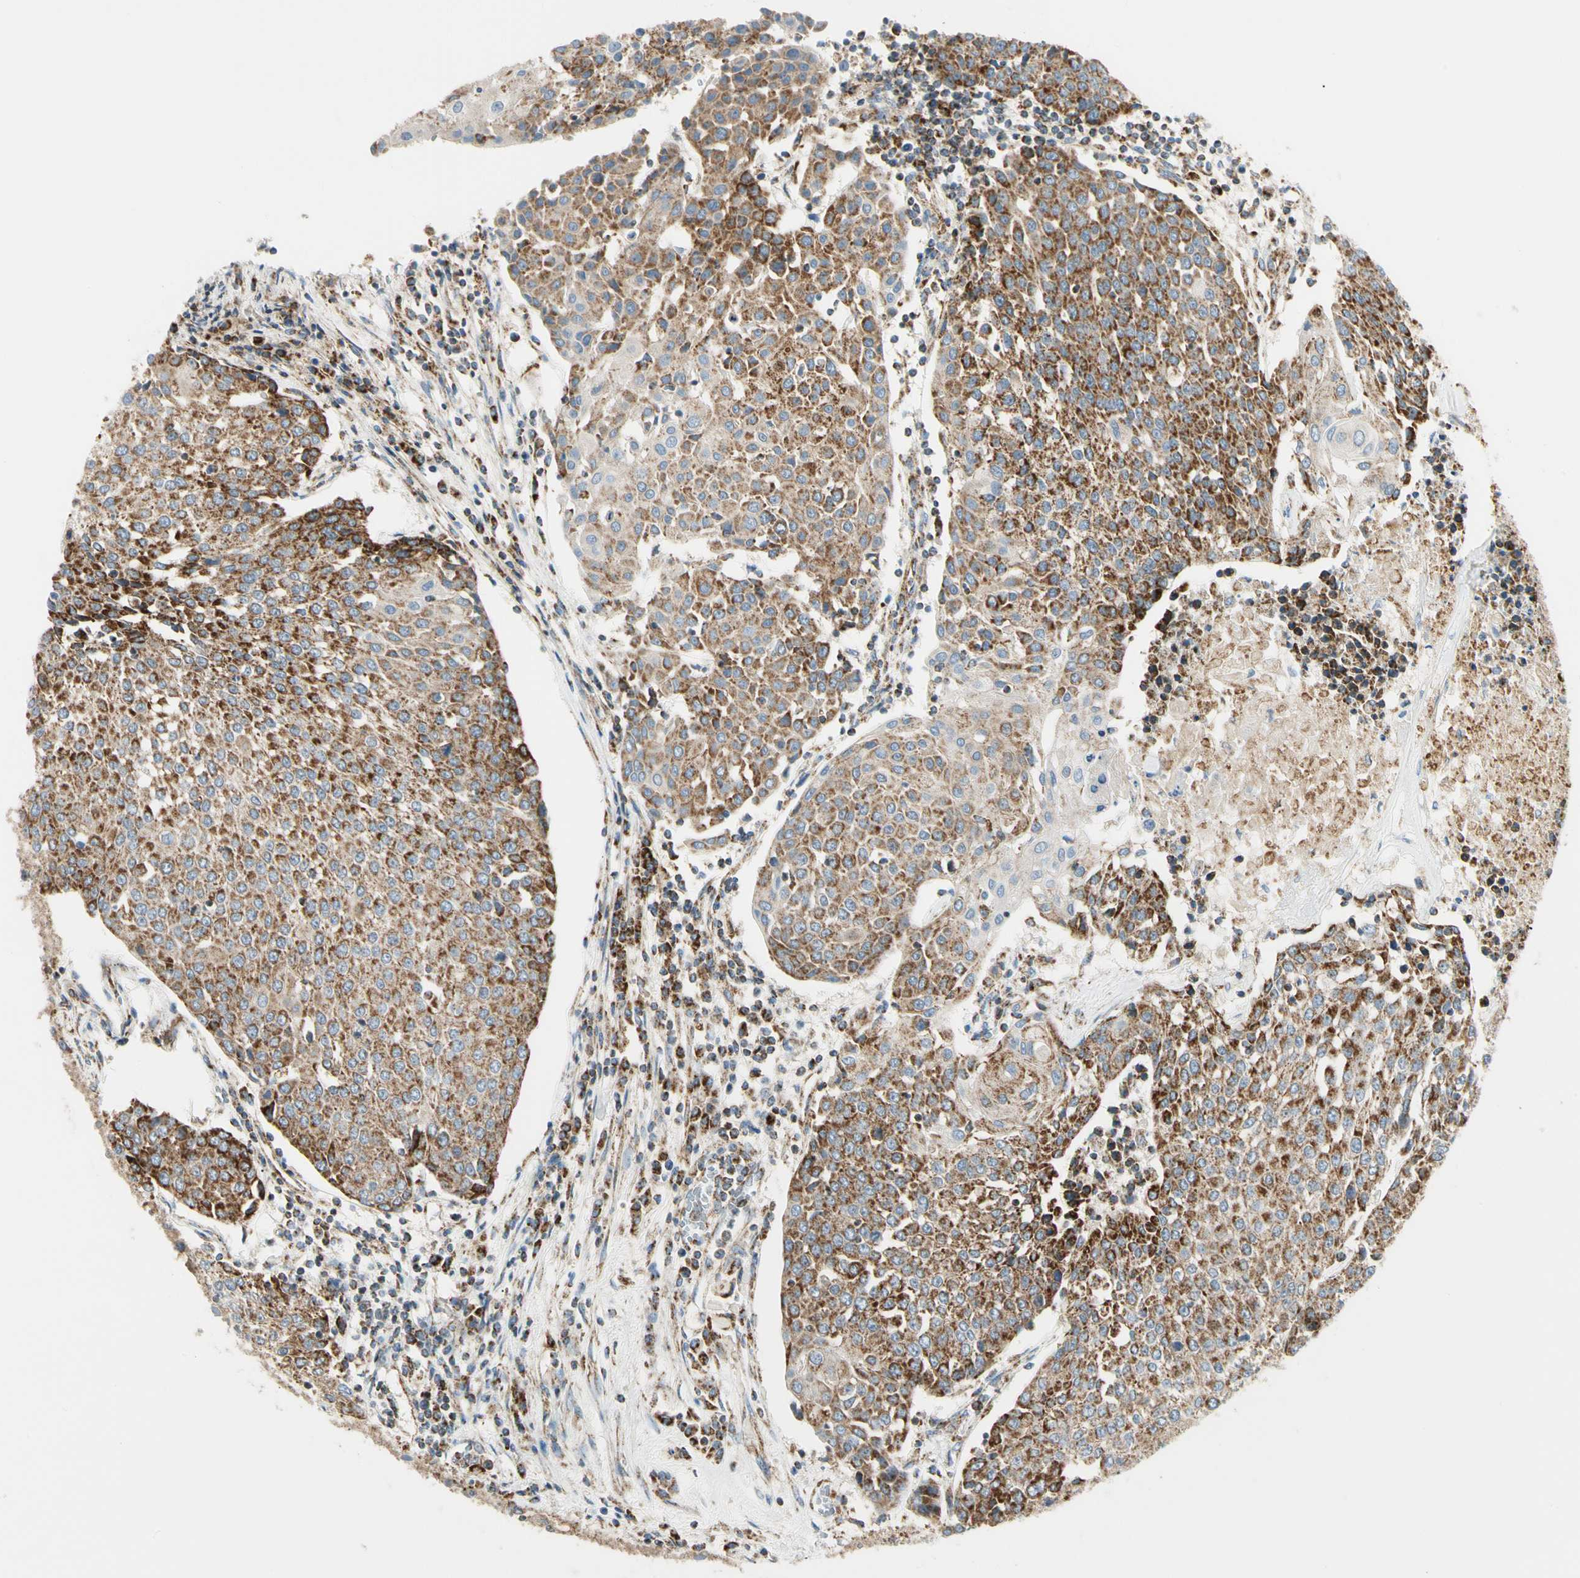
{"staining": {"intensity": "strong", "quantity": ">75%", "location": "cytoplasmic/membranous"}, "tissue": "urothelial cancer", "cell_type": "Tumor cells", "image_type": "cancer", "snomed": [{"axis": "morphology", "description": "Urothelial carcinoma, High grade"}, {"axis": "topography", "description": "Urinary bladder"}], "caption": "High-power microscopy captured an IHC micrograph of urothelial cancer, revealing strong cytoplasmic/membranous positivity in approximately >75% of tumor cells. The protein of interest is stained brown, and the nuclei are stained in blue (DAB (3,3'-diaminobenzidine) IHC with brightfield microscopy, high magnification).", "gene": "TBC1D10A", "patient": {"sex": "female", "age": 85}}